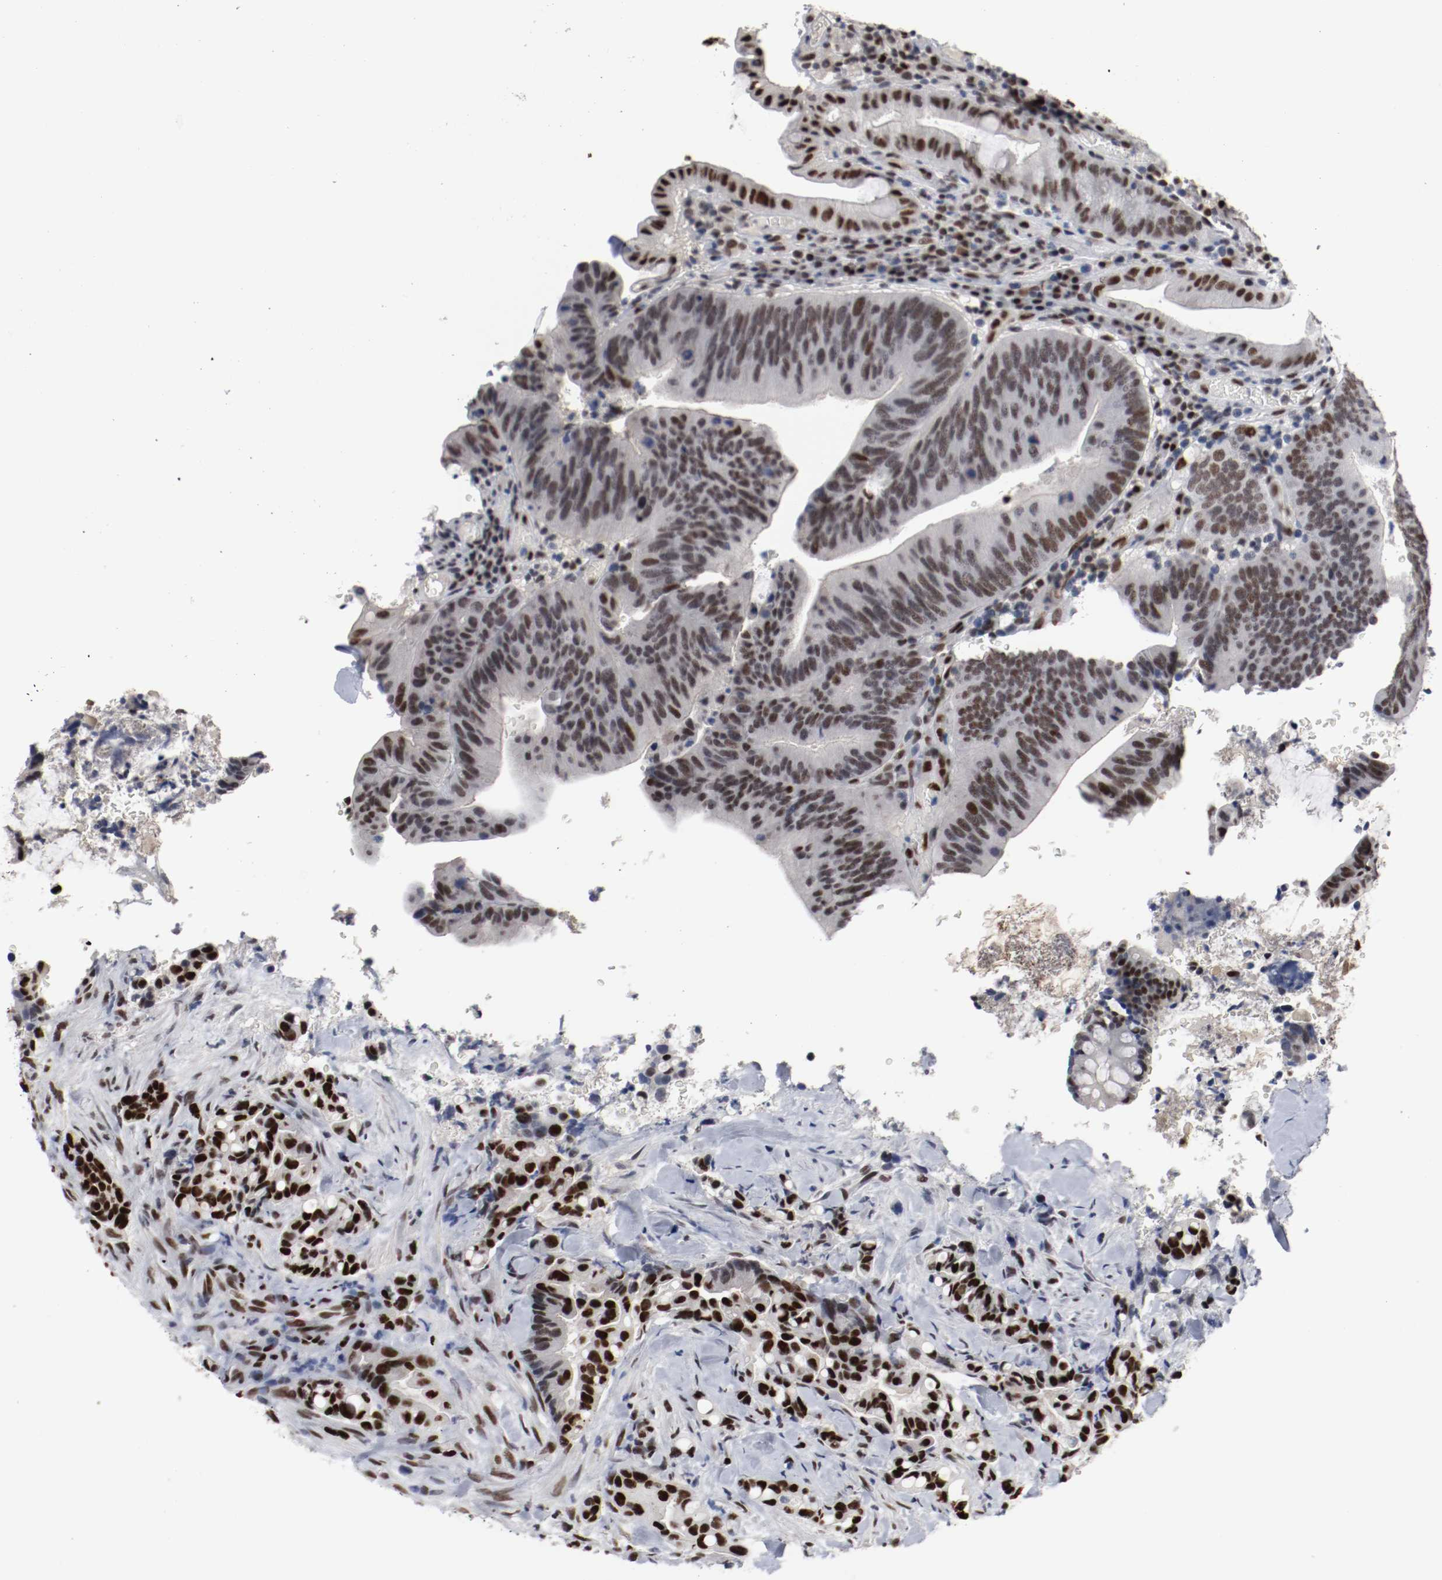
{"staining": {"intensity": "strong", "quantity": ">75%", "location": "nuclear"}, "tissue": "colorectal cancer", "cell_type": "Tumor cells", "image_type": "cancer", "snomed": [{"axis": "morphology", "description": "Normal tissue, NOS"}, {"axis": "morphology", "description": "Adenocarcinoma, NOS"}, {"axis": "topography", "description": "Colon"}], "caption": "Colorectal cancer stained with a protein marker exhibits strong staining in tumor cells.", "gene": "MEF2D", "patient": {"sex": "male", "age": 82}}